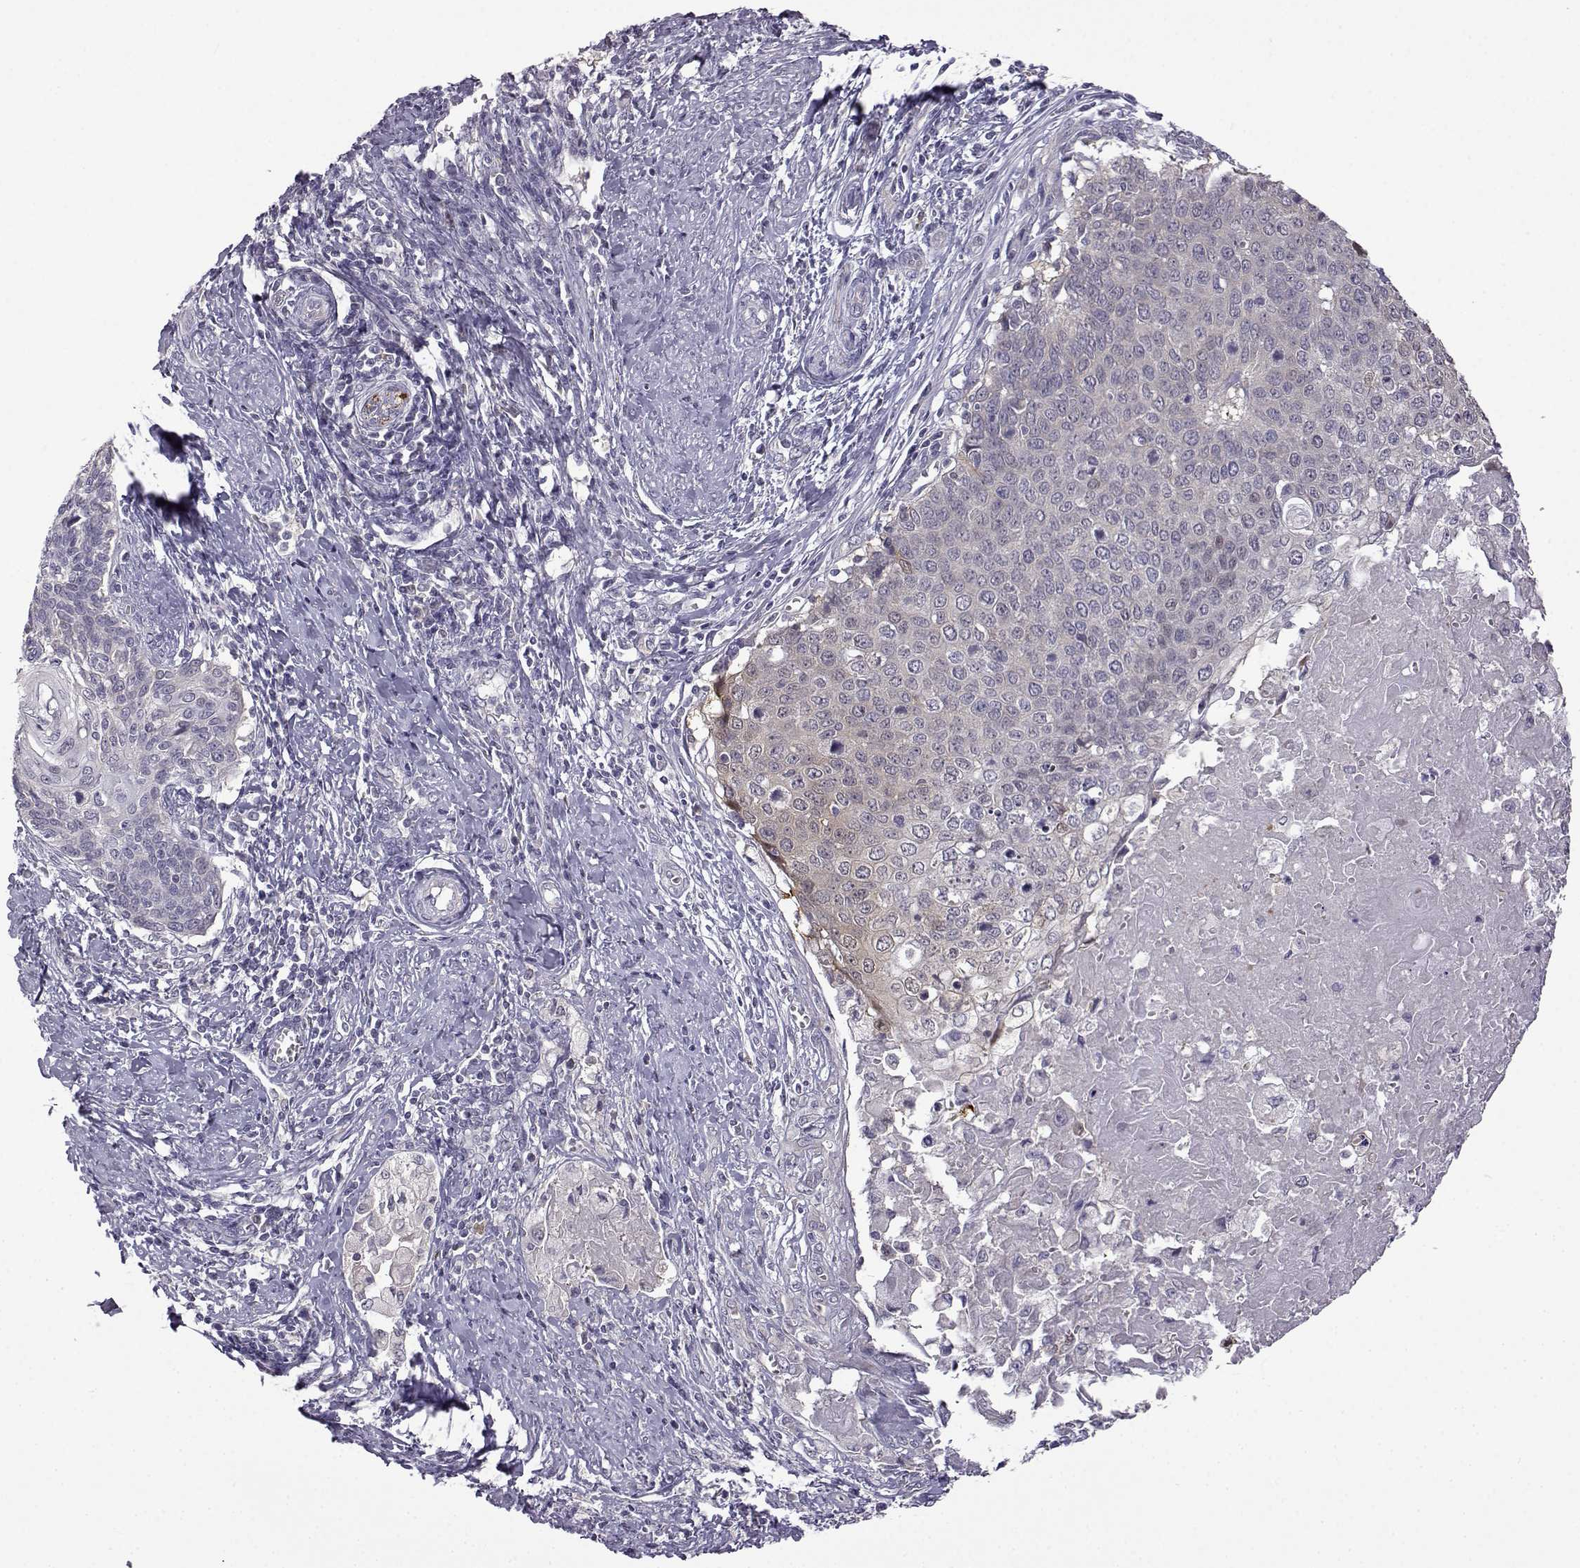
{"staining": {"intensity": "negative", "quantity": "none", "location": "none"}, "tissue": "cervical cancer", "cell_type": "Tumor cells", "image_type": "cancer", "snomed": [{"axis": "morphology", "description": "Squamous cell carcinoma, NOS"}, {"axis": "topography", "description": "Cervix"}], "caption": "IHC photomicrograph of neoplastic tissue: human cervical cancer (squamous cell carcinoma) stained with DAB (3,3'-diaminobenzidine) shows no significant protein staining in tumor cells.", "gene": "VGF", "patient": {"sex": "female", "age": 39}}